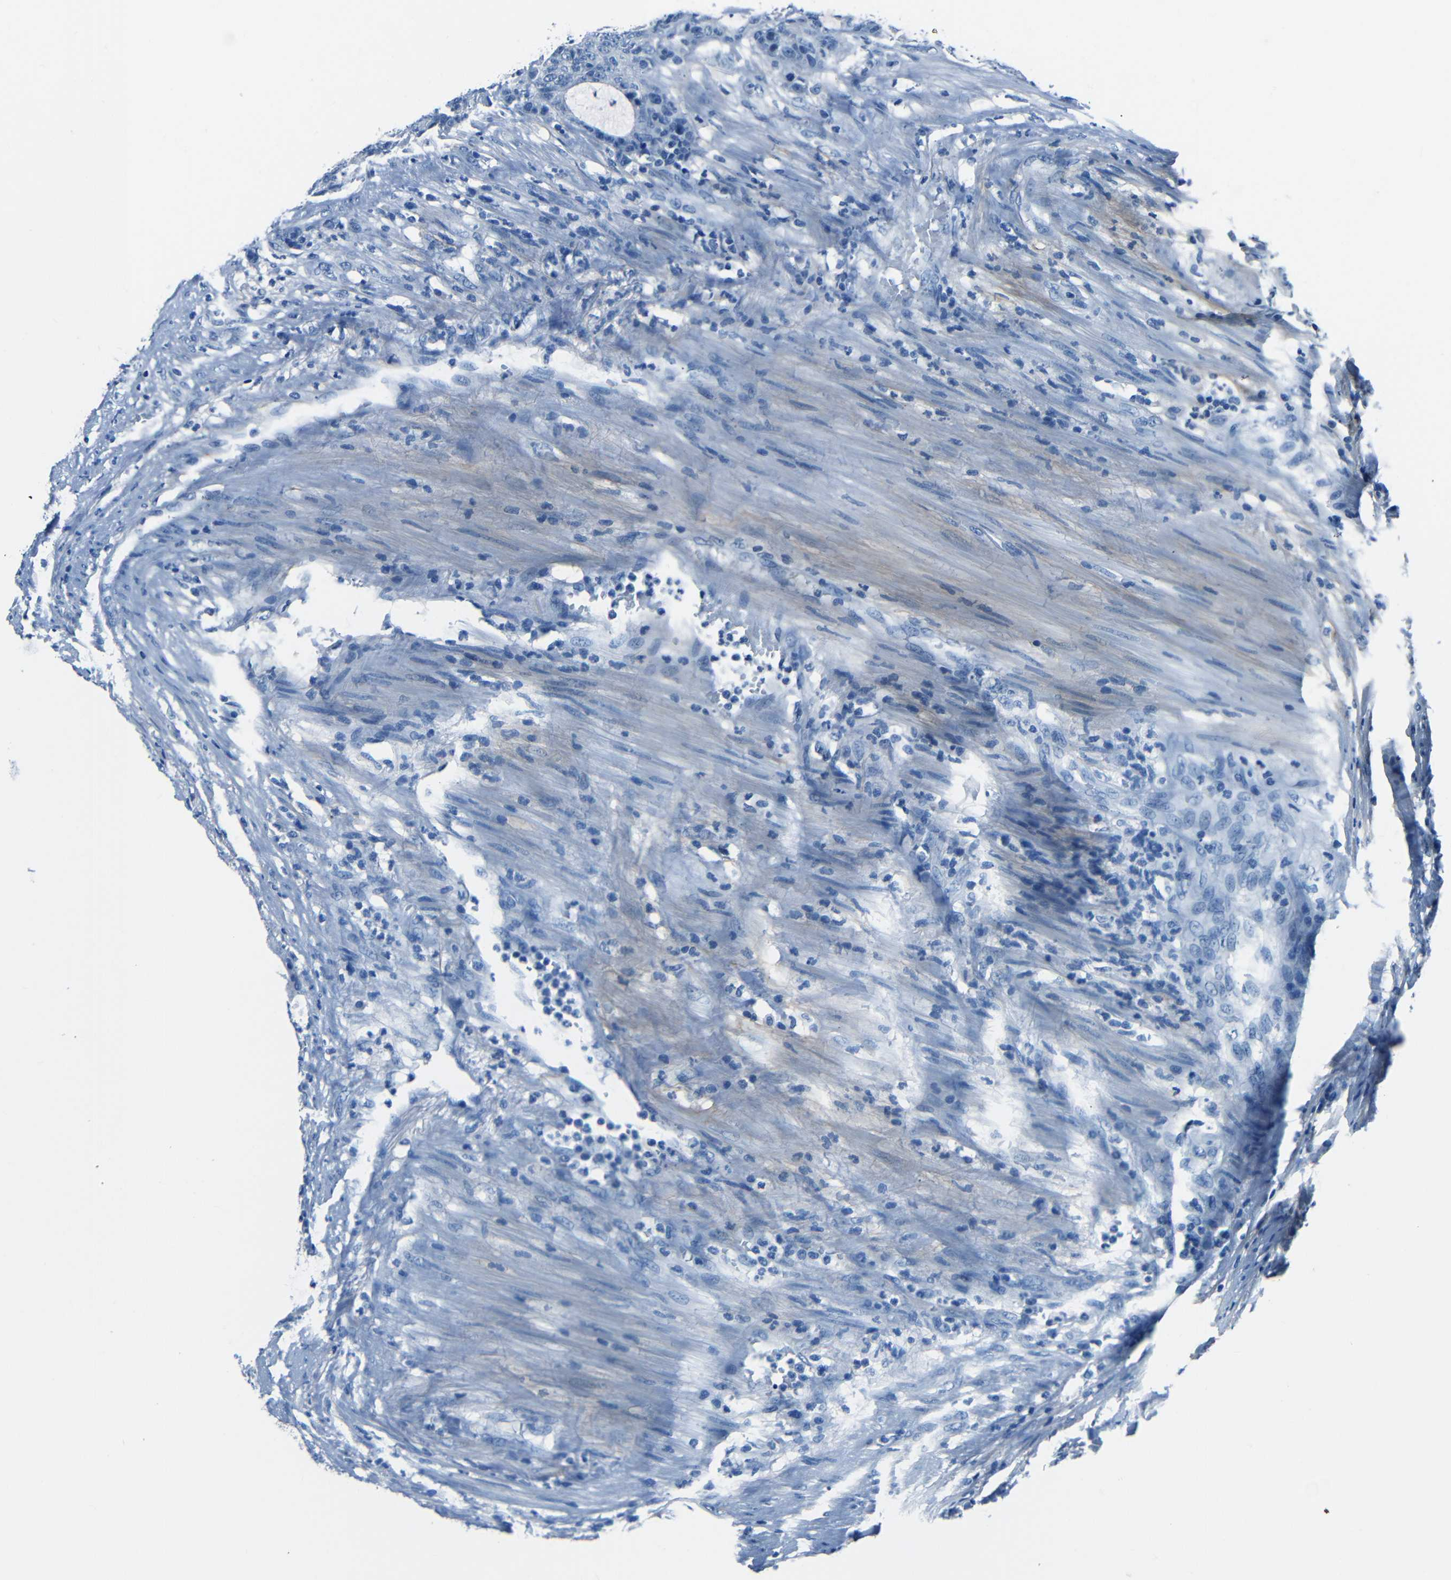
{"staining": {"intensity": "negative", "quantity": "none", "location": "none"}, "tissue": "colorectal cancer", "cell_type": "Tumor cells", "image_type": "cancer", "snomed": [{"axis": "morphology", "description": "Adenocarcinoma, NOS"}, {"axis": "topography", "description": "Colon"}], "caption": "Human adenocarcinoma (colorectal) stained for a protein using immunohistochemistry shows no expression in tumor cells.", "gene": "FBN2", "patient": {"sex": "female", "age": 84}}